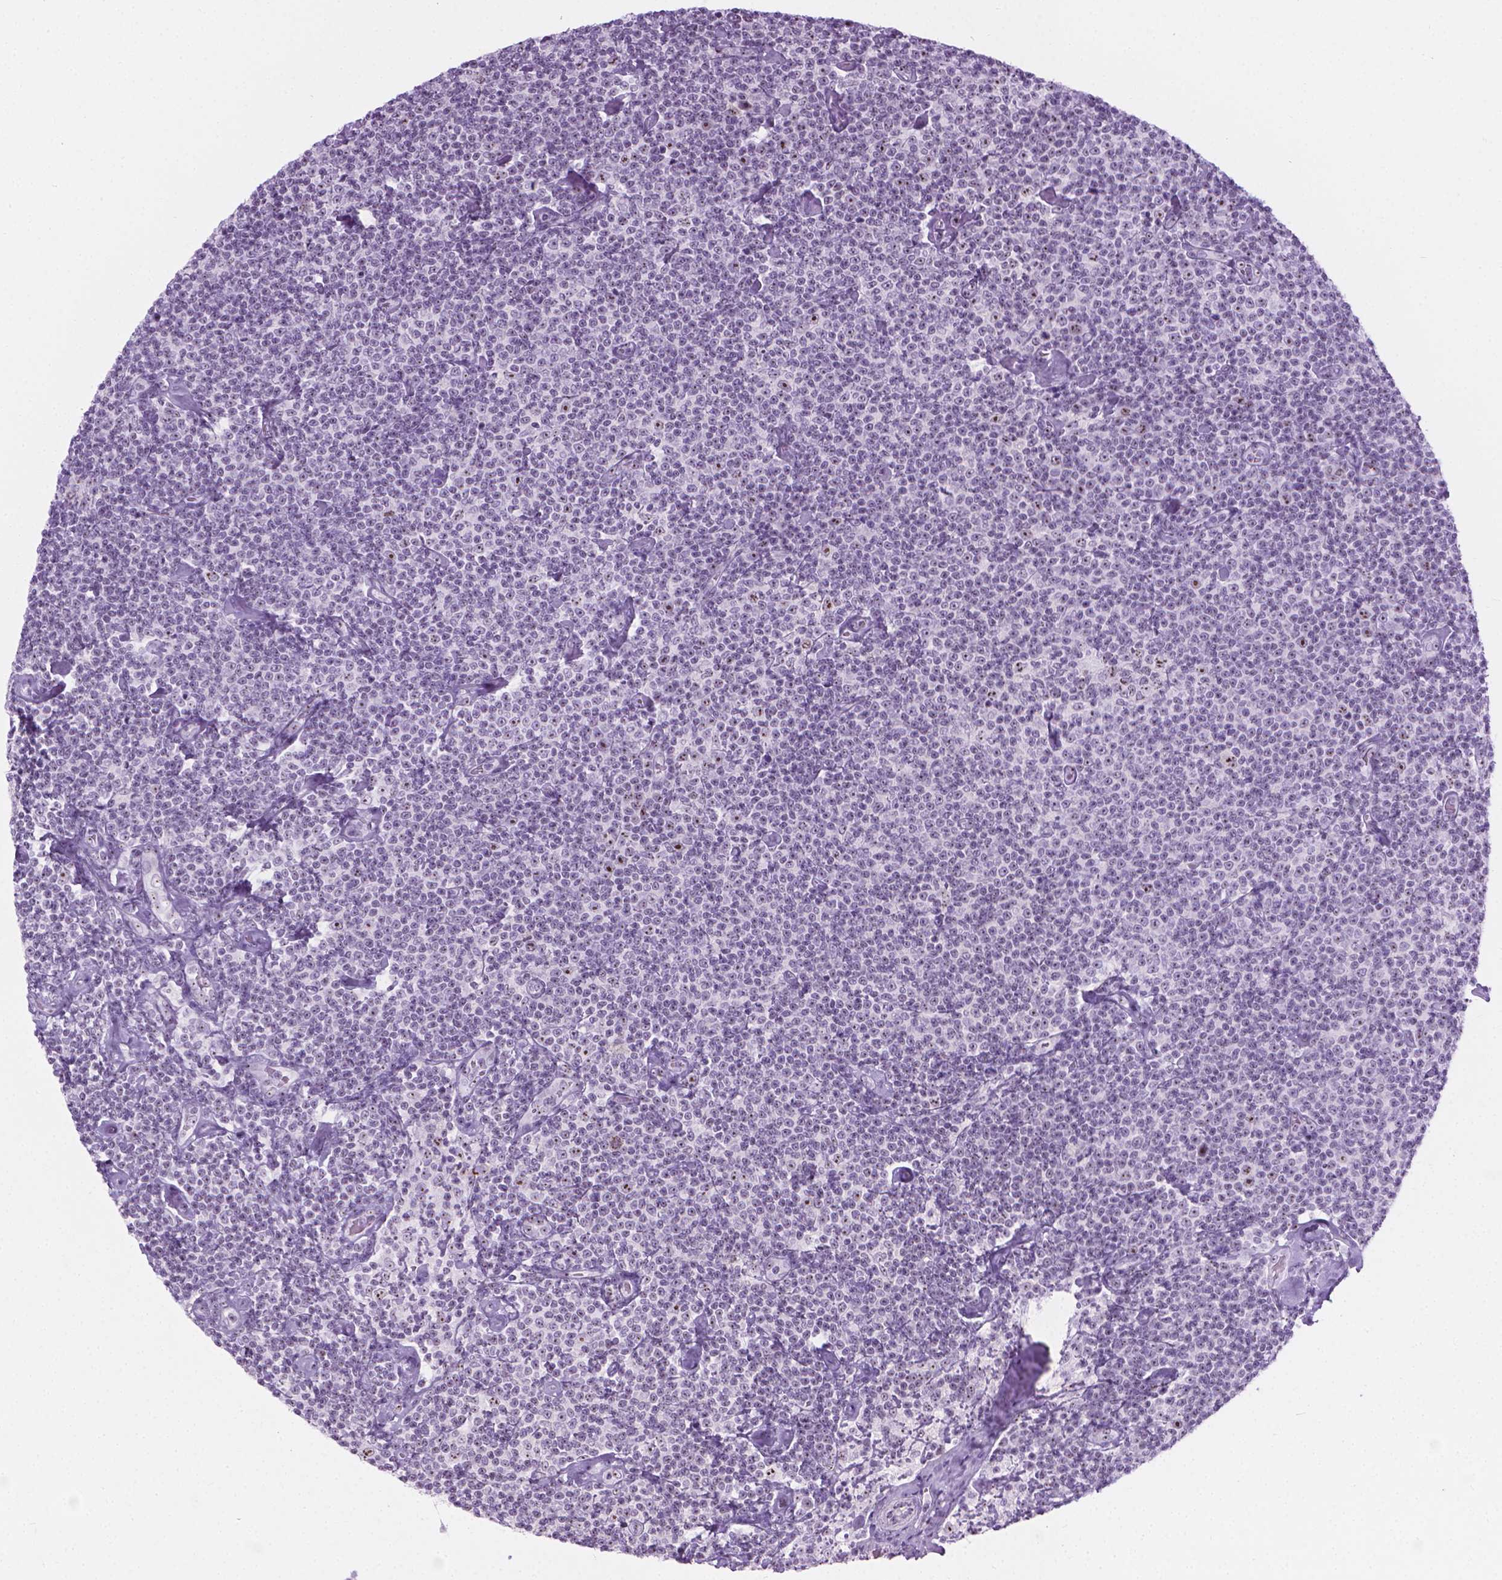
{"staining": {"intensity": "negative", "quantity": "none", "location": "none"}, "tissue": "lymphoma", "cell_type": "Tumor cells", "image_type": "cancer", "snomed": [{"axis": "morphology", "description": "Malignant lymphoma, non-Hodgkin's type, Low grade"}, {"axis": "topography", "description": "Lymph node"}], "caption": "Tumor cells show no significant protein expression in low-grade malignant lymphoma, non-Hodgkin's type. (DAB (3,3'-diaminobenzidine) IHC with hematoxylin counter stain).", "gene": "NOL7", "patient": {"sex": "male", "age": 81}}